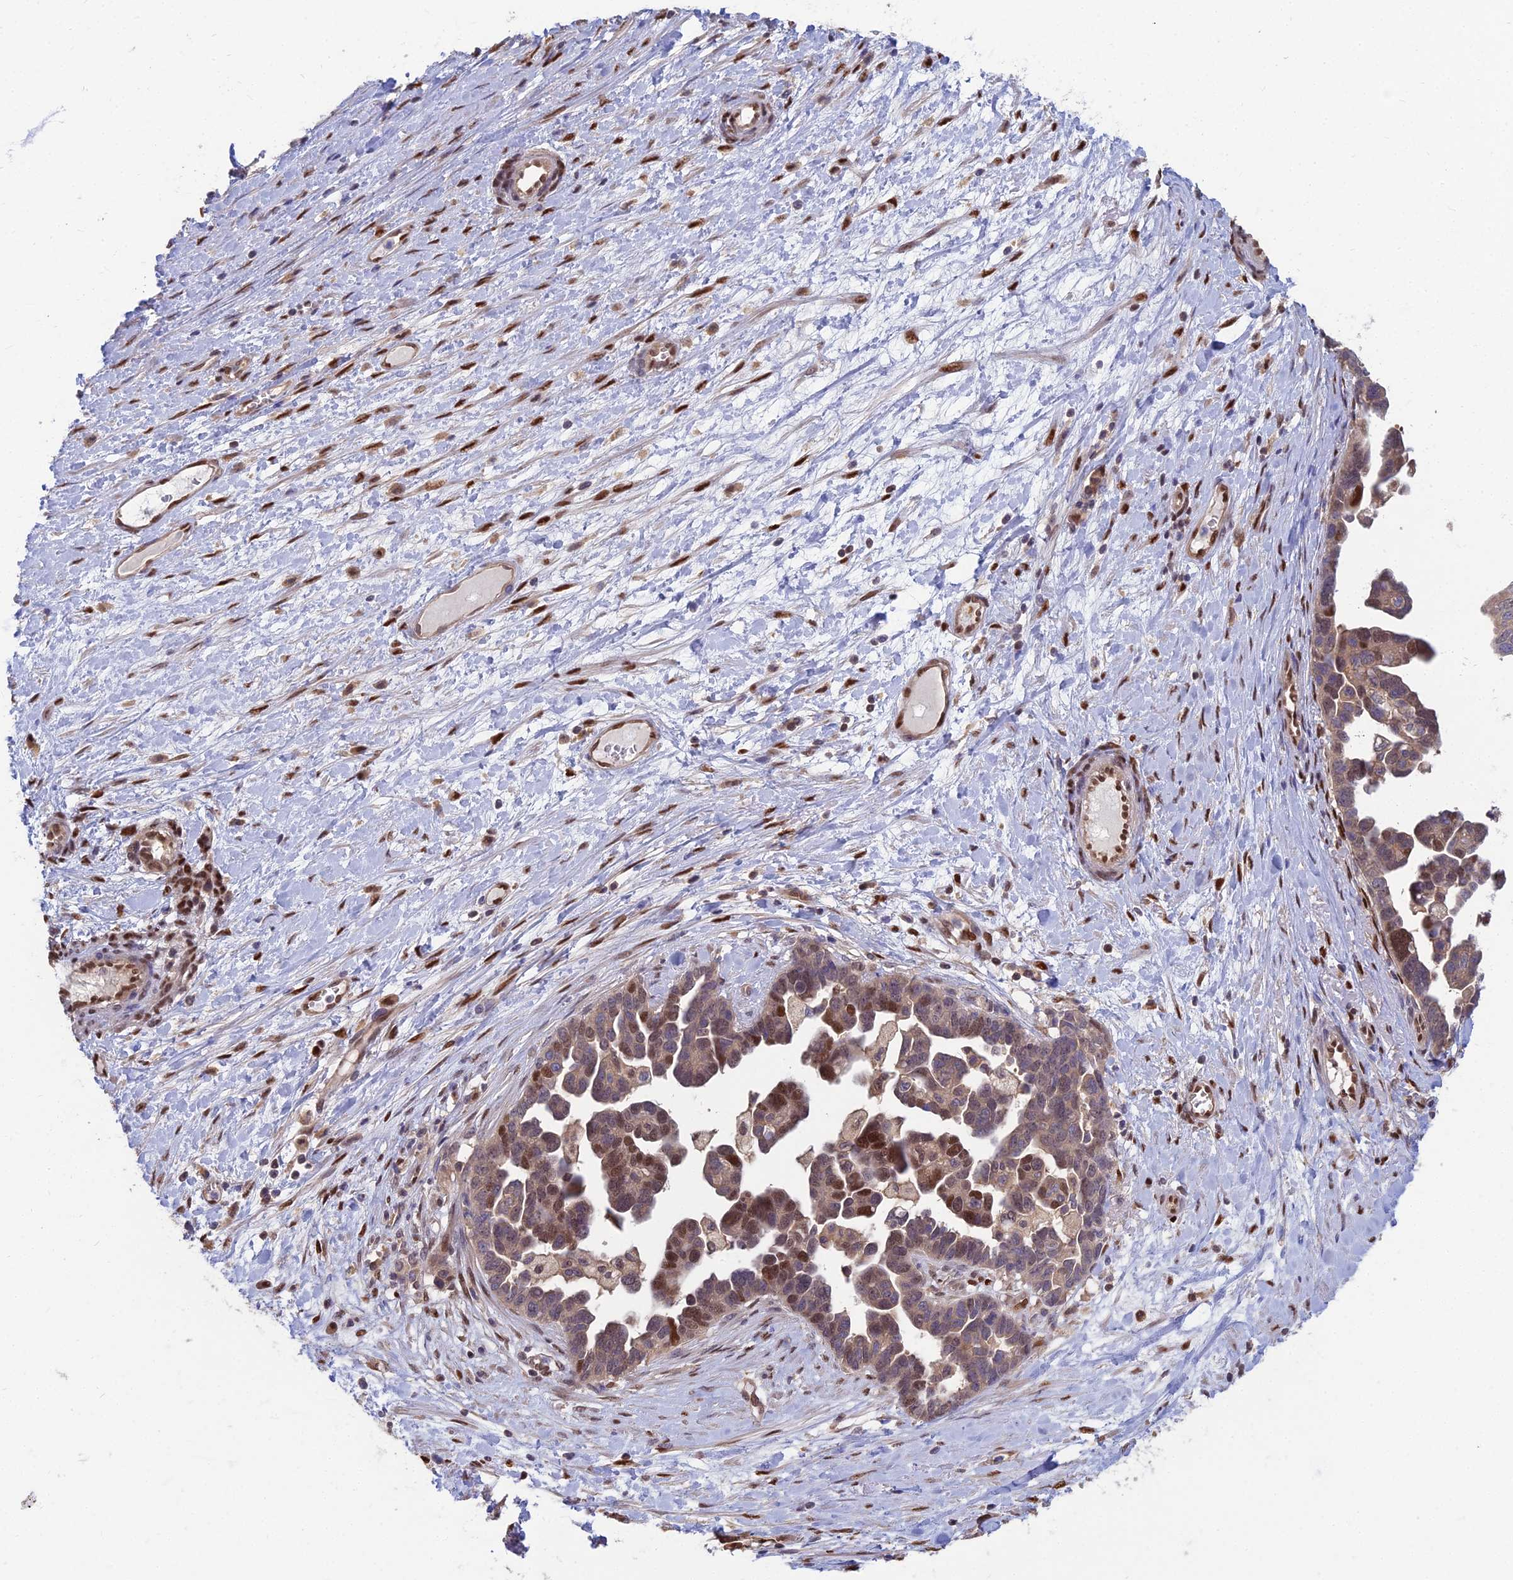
{"staining": {"intensity": "strong", "quantity": "25%-75%", "location": "cytoplasmic/membranous,nuclear"}, "tissue": "ovarian cancer", "cell_type": "Tumor cells", "image_type": "cancer", "snomed": [{"axis": "morphology", "description": "Cystadenocarcinoma, serous, NOS"}, {"axis": "topography", "description": "Ovary"}], "caption": "Protein staining of ovarian cancer (serous cystadenocarcinoma) tissue demonstrates strong cytoplasmic/membranous and nuclear positivity in approximately 25%-75% of tumor cells.", "gene": "DNPEP", "patient": {"sex": "female", "age": 54}}